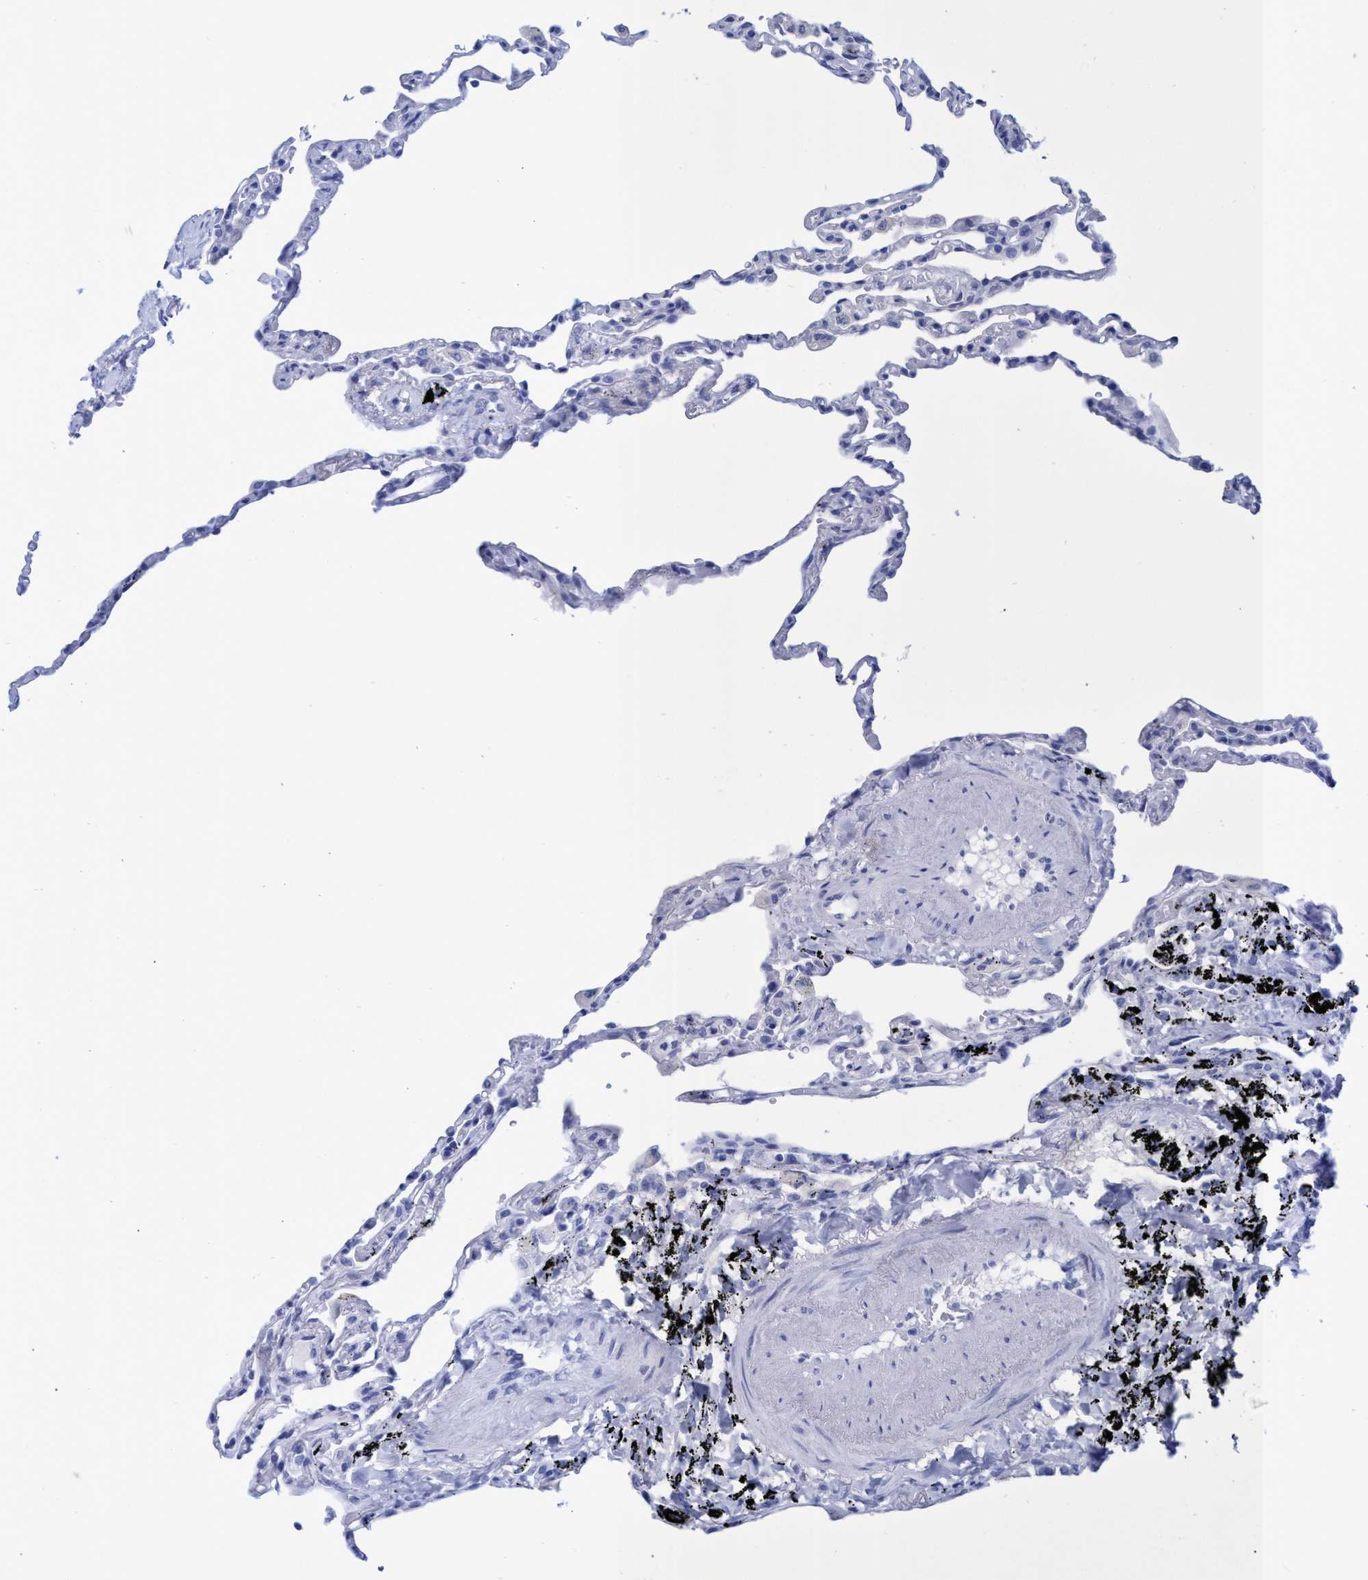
{"staining": {"intensity": "negative", "quantity": "none", "location": "none"}, "tissue": "lung", "cell_type": "Alveolar cells", "image_type": "normal", "snomed": [{"axis": "morphology", "description": "Normal tissue, NOS"}, {"axis": "topography", "description": "Lung"}], "caption": "Immunohistochemical staining of normal human lung reveals no significant staining in alveolar cells. (Stains: DAB immunohistochemistry (IHC) with hematoxylin counter stain, Microscopy: brightfield microscopy at high magnification).", "gene": "INSL6", "patient": {"sex": "male", "age": 59}}